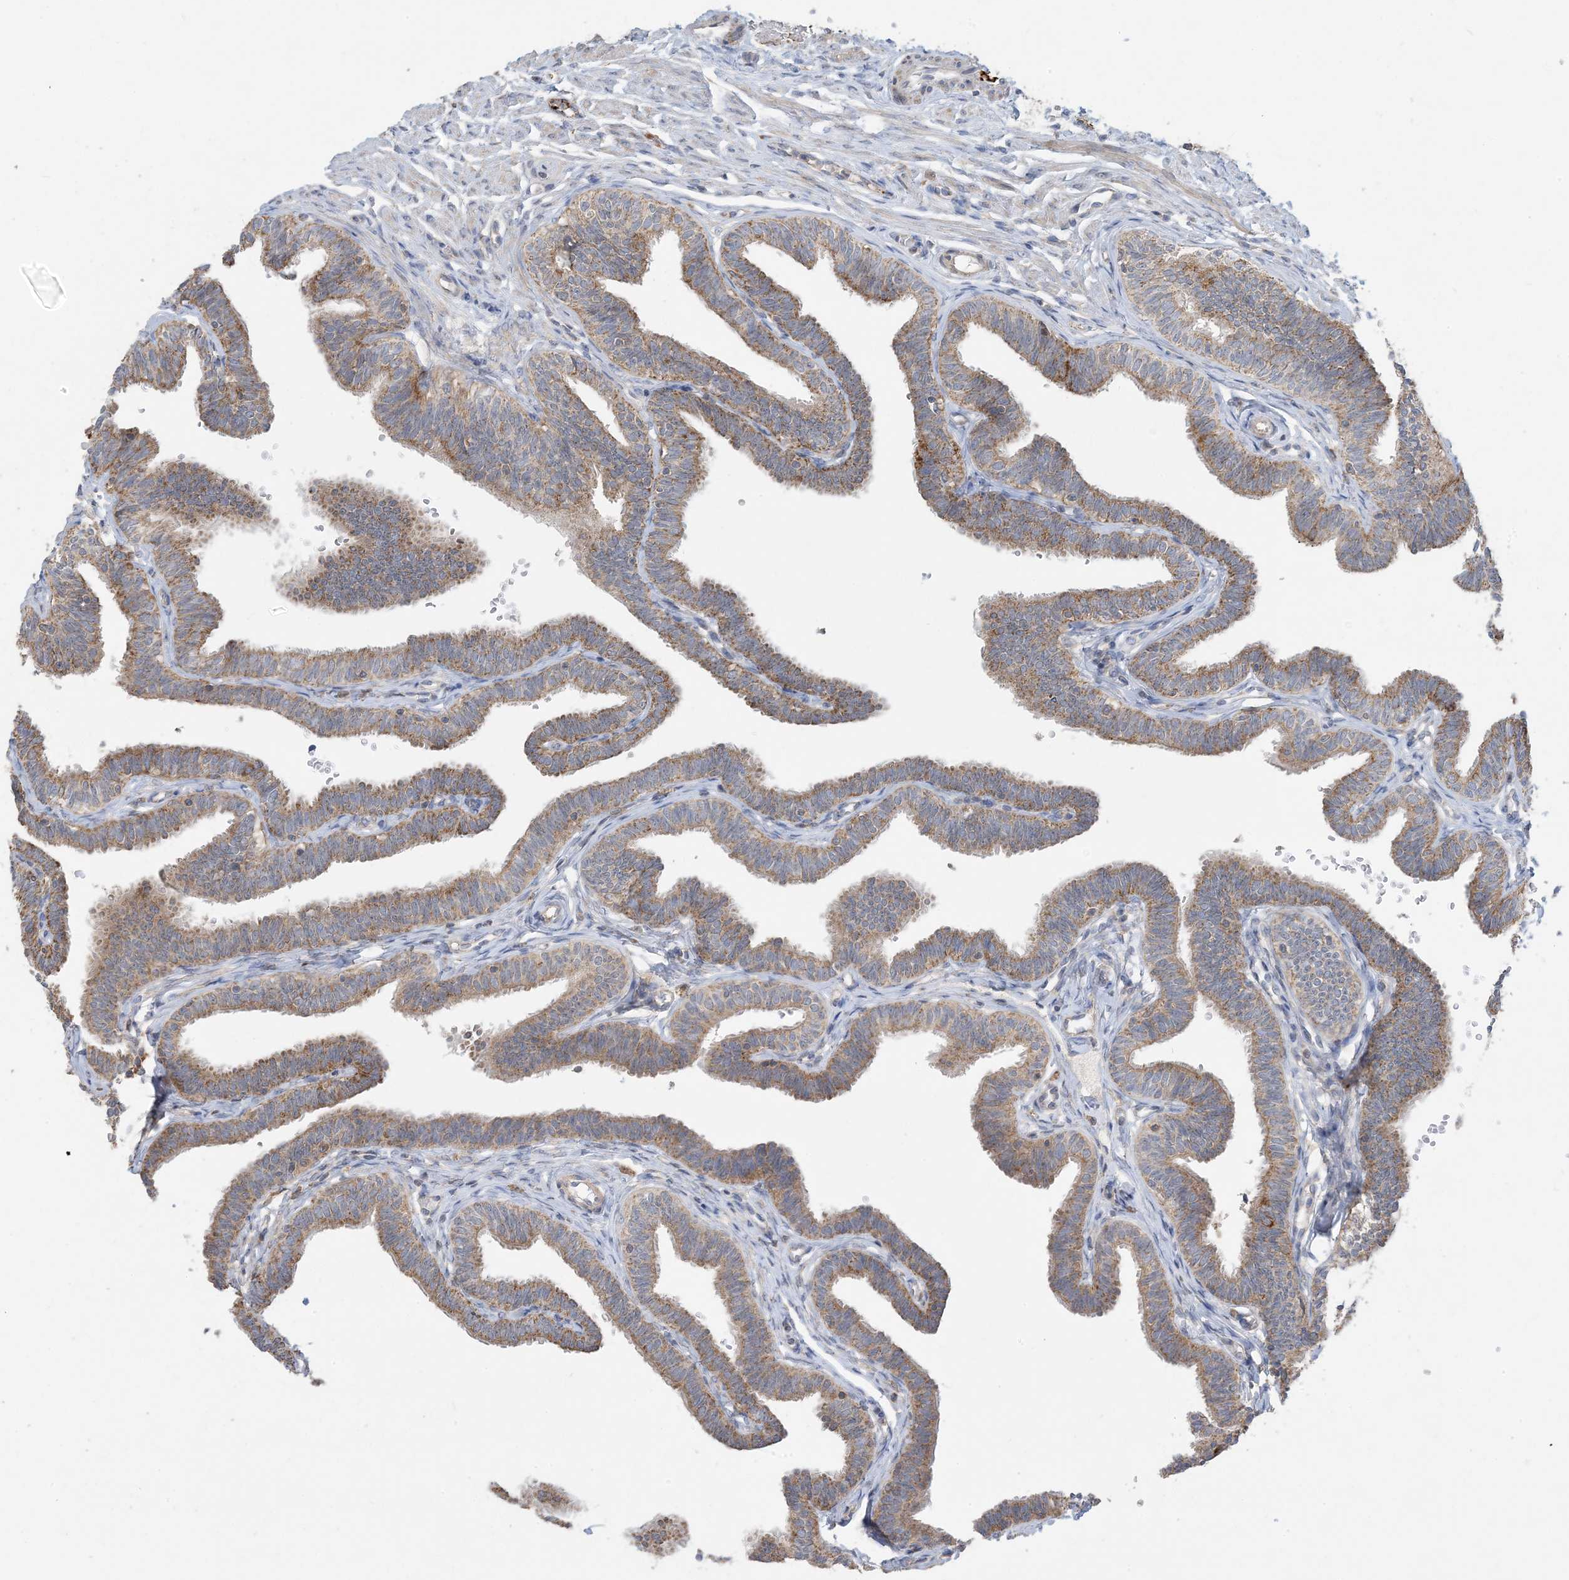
{"staining": {"intensity": "moderate", "quantity": ">75%", "location": "cytoplasmic/membranous"}, "tissue": "fallopian tube", "cell_type": "Glandular cells", "image_type": "normal", "snomed": [{"axis": "morphology", "description": "Normal tissue, NOS"}, {"axis": "topography", "description": "Fallopian tube"}, {"axis": "topography", "description": "Ovary"}], "caption": "This is a micrograph of immunohistochemistry staining of unremarkable fallopian tube, which shows moderate expression in the cytoplasmic/membranous of glandular cells.", "gene": "ECHDC1", "patient": {"sex": "female", "age": 23}}